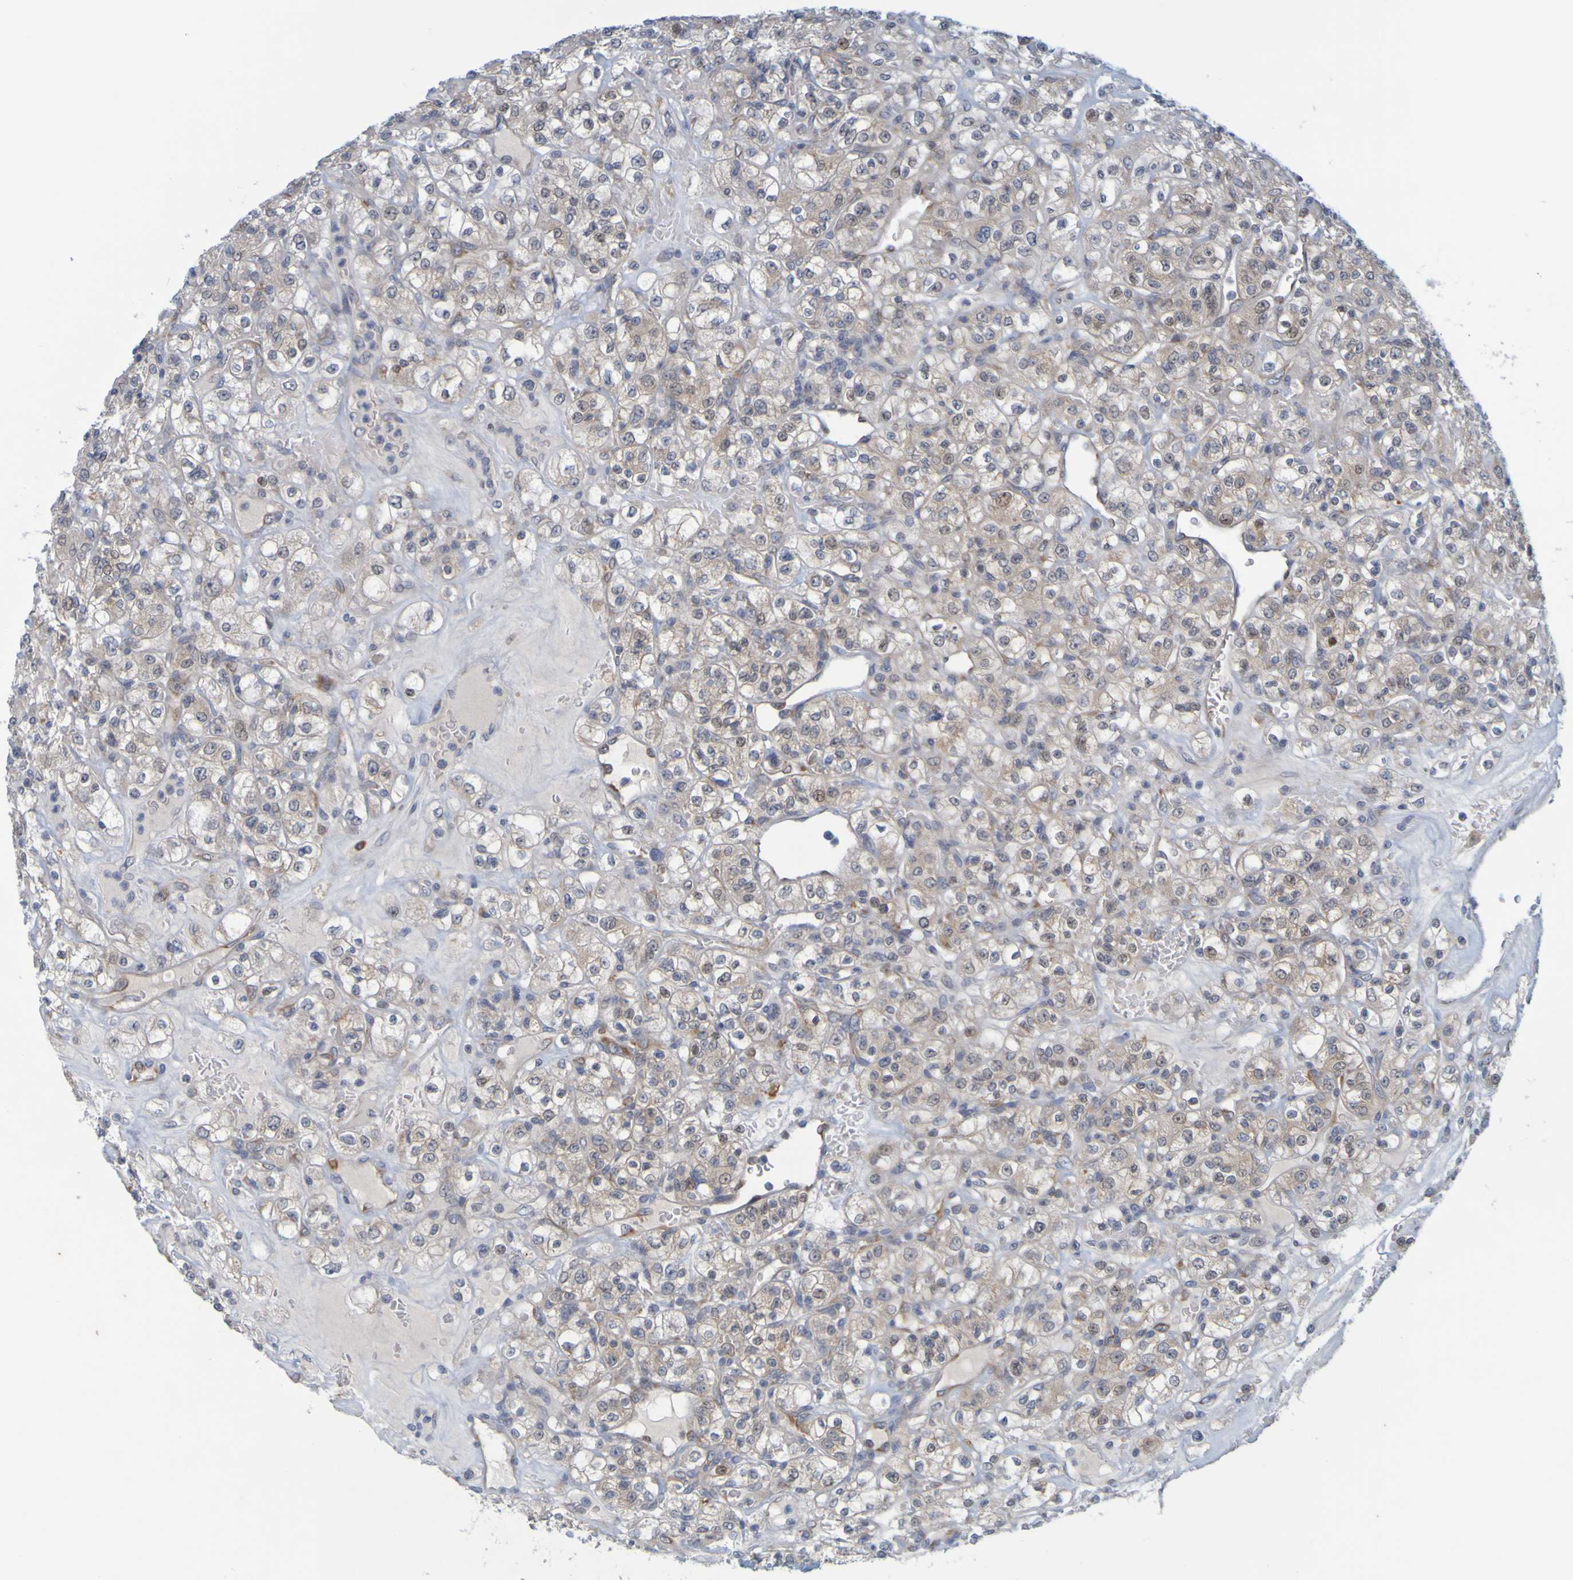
{"staining": {"intensity": "weak", "quantity": ">75%", "location": "cytoplasmic/membranous"}, "tissue": "renal cancer", "cell_type": "Tumor cells", "image_type": "cancer", "snomed": [{"axis": "morphology", "description": "Normal tissue, NOS"}, {"axis": "morphology", "description": "Adenocarcinoma, NOS"}, {"axis": "topography", "description": "Kidney"}], "caption": "Protein expression analysis of human renal cancer reveals weak cytoplasmic/membranous positivity in about >75% of tumor cells.", "gene": "MOGS", "patient": {"sex": "female", "age": 72}}